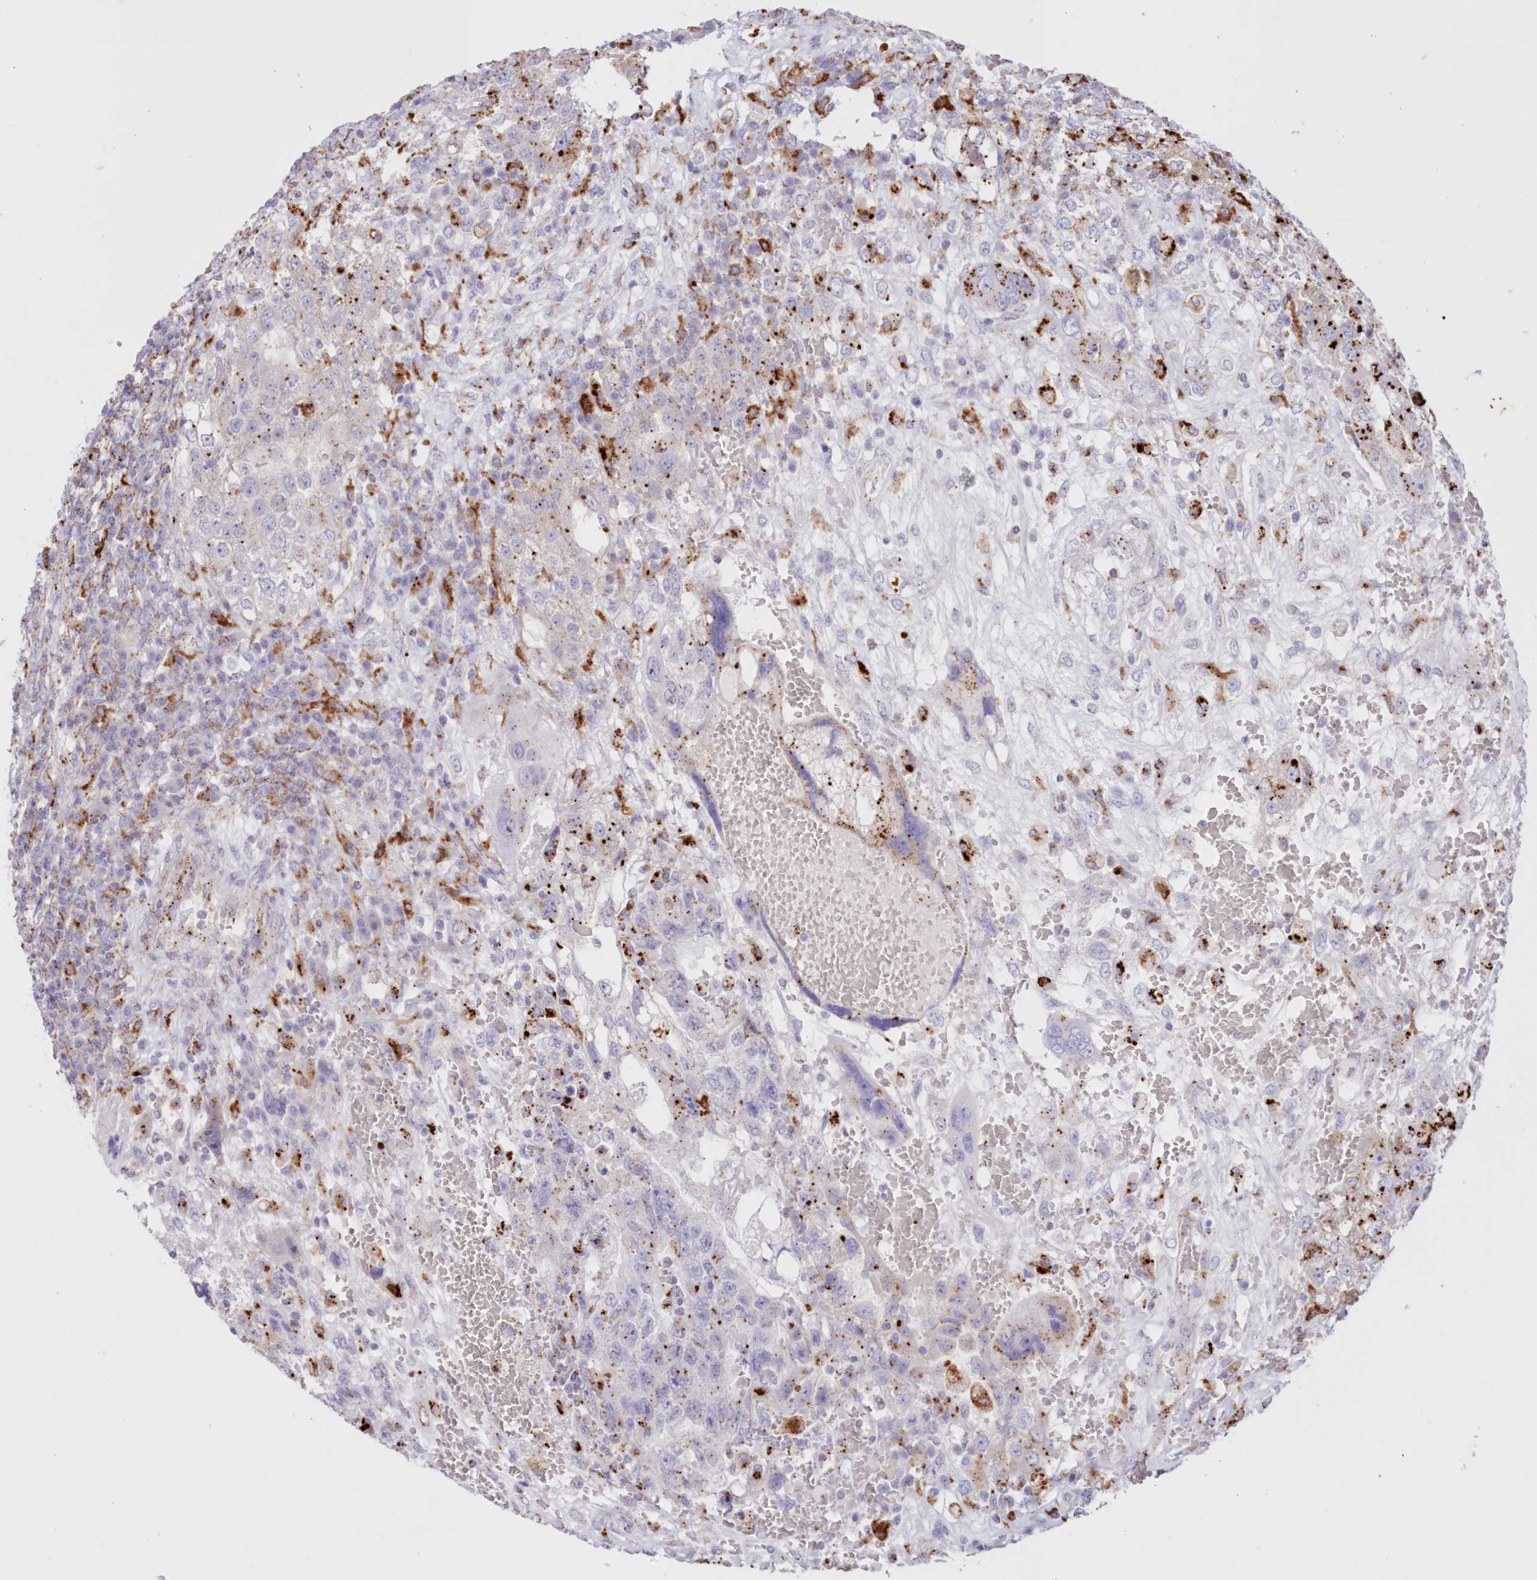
{"staining": {"intensity": "moderate", "quantity": "<25%", "location": "cytoplasmic/membranous"}, "tissue": "testis cancer", "cell_type": "Tumor cells", "image_type": "cancer", "snomed": [{"axis": "morphology", "description": "Carcinoma, Embryonal, NOS"}, {"axis": "topography", "description": "Testis"}], "caption": "A low amount of moderate cytoplasmic/membranous expression is appreciated in approximately <25% of tumor cells in testis cancer tissue.", "gene": "TPP1", "patient": {"sex": "male", "age": 26}}